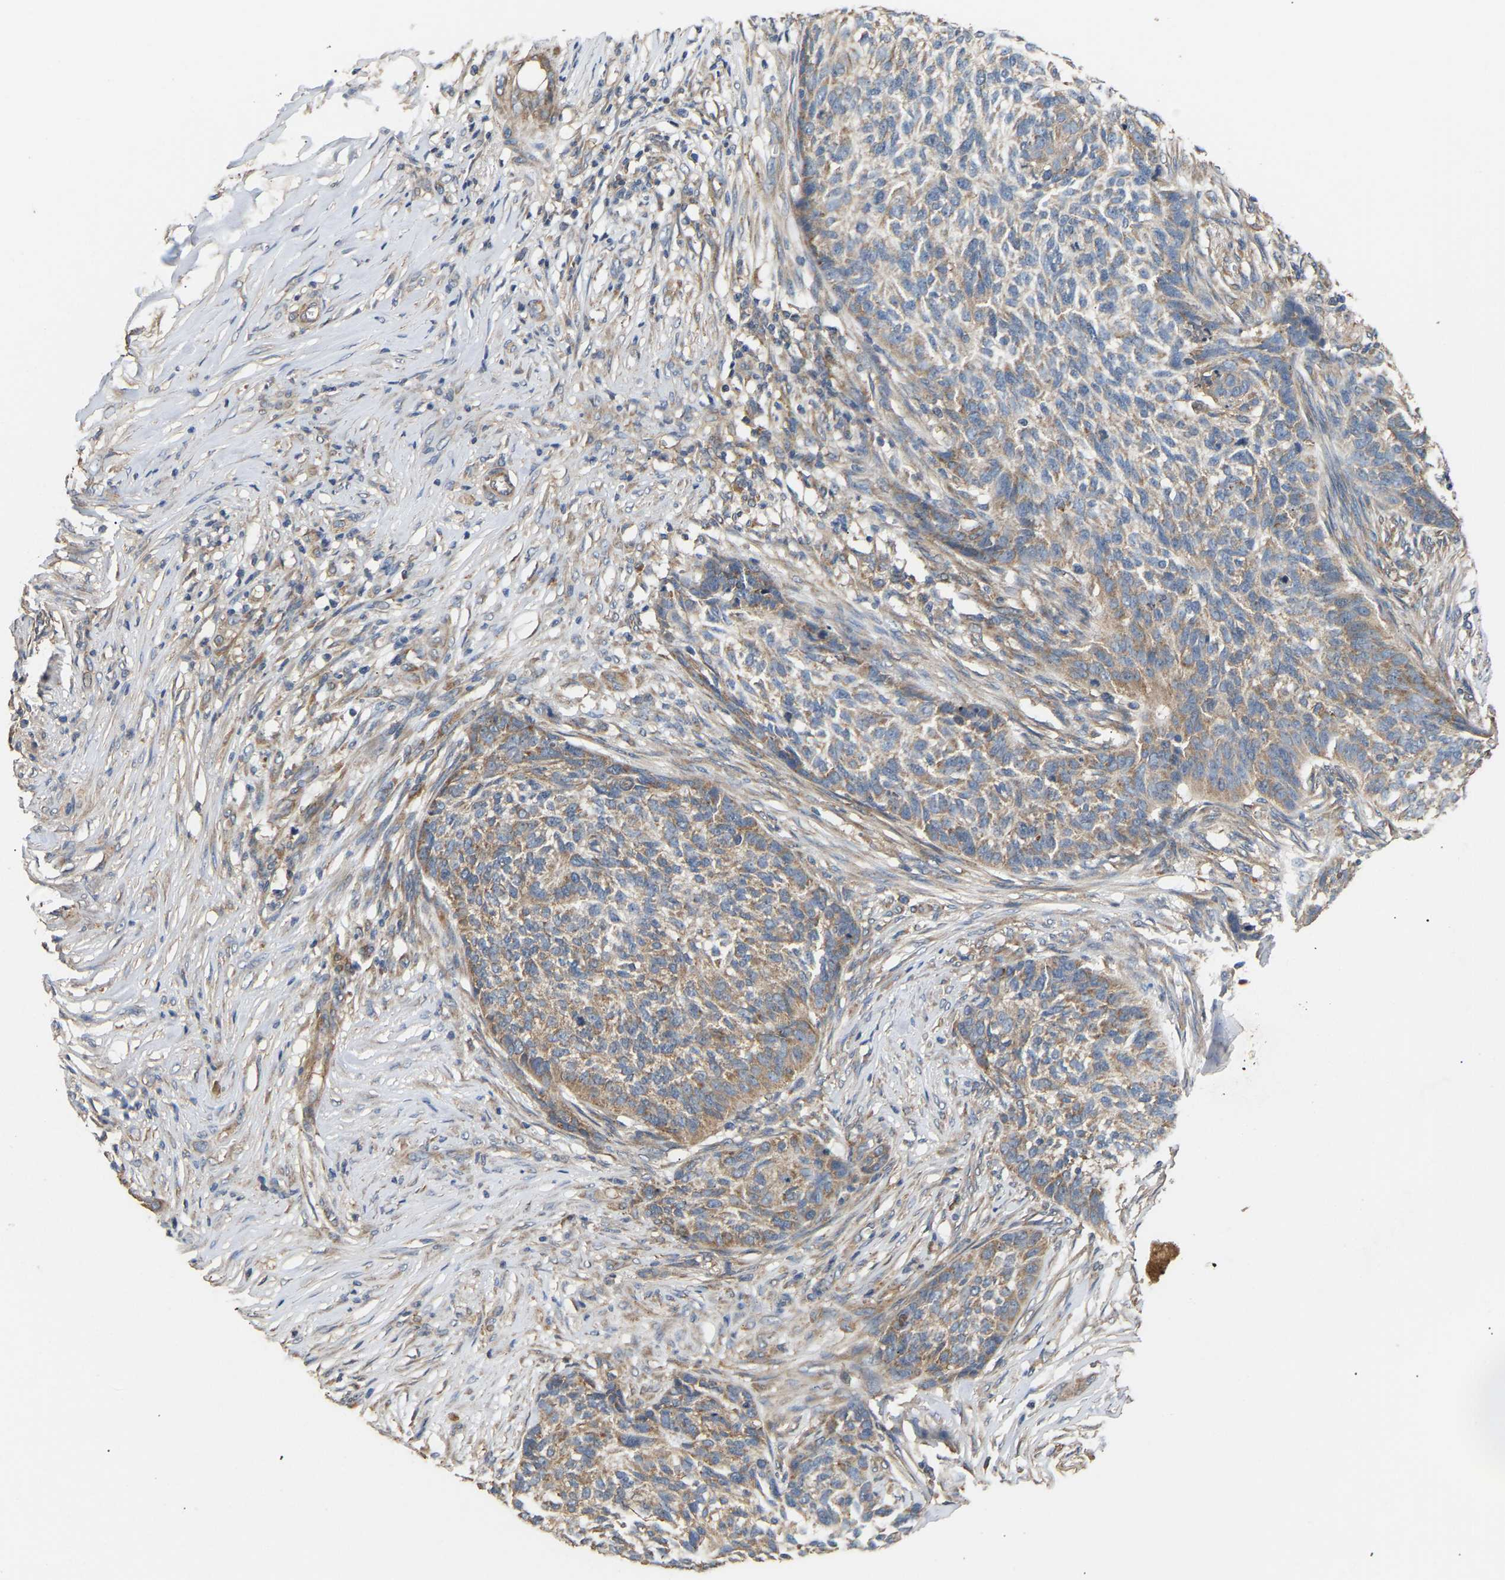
{"staining": {"intensity": "weak", "quantity": ">75%", "location": "cytoplasmic/membranous"}, "tissue": "skin cancer", "cell_type": "Tumor cells", "image_type": "cancer", "snomed": [{"axis": "morphology", "description": "Basal cell carcinoma"}, {"axis": "topography", "description": "Skin"}], "caption": "Protein staining shows weak cytoplasmic/membranous staining in about >75% of tumor cells in skin cancer. Ihc stains the protein in brown and the nuclei are stained blue.", "gene": "AIMP2", "patient": {"sex": "male", "age": 85}}